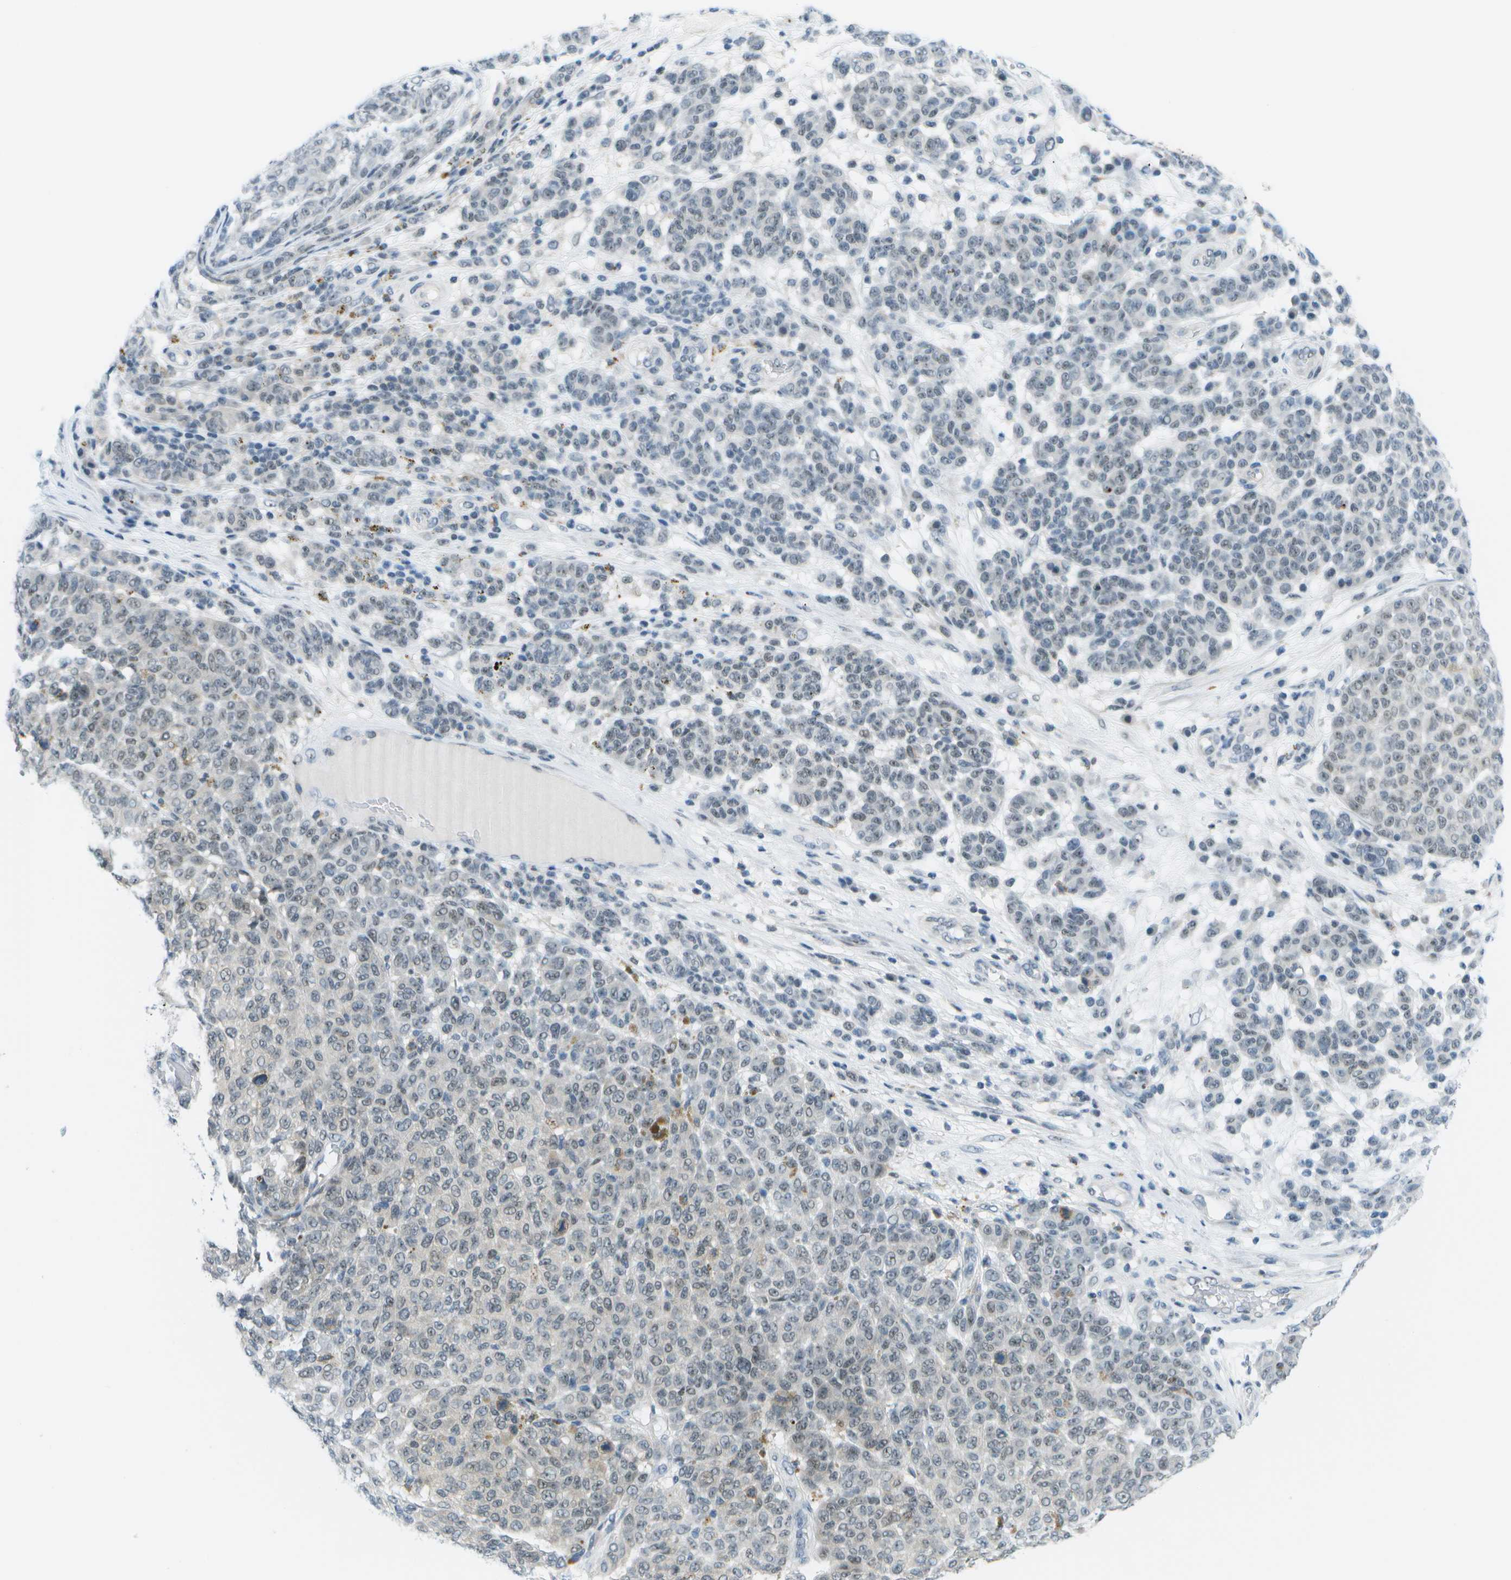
{"staining": {"intensity": "weak", "quantity": "25%-75%", "location": "nuclear"}, "tissue": "melanoma", "cell_type": "Tumor cells", "image_type": "cancer", "snomed": [{"axis": "morphology", "description": "Malignant melanoma, NOS"}, {"axis": "topography", "description": "Skin"}], "caption": "A micrograph of melanoma stained for a protein reveals weak nuclear brown staining in tumor cells. Immunohistochemistry stains the protein in brown and the nuclei are stained blue.", "gene": "PITHD1", "patient": {"sex": "male", "age": 59}}